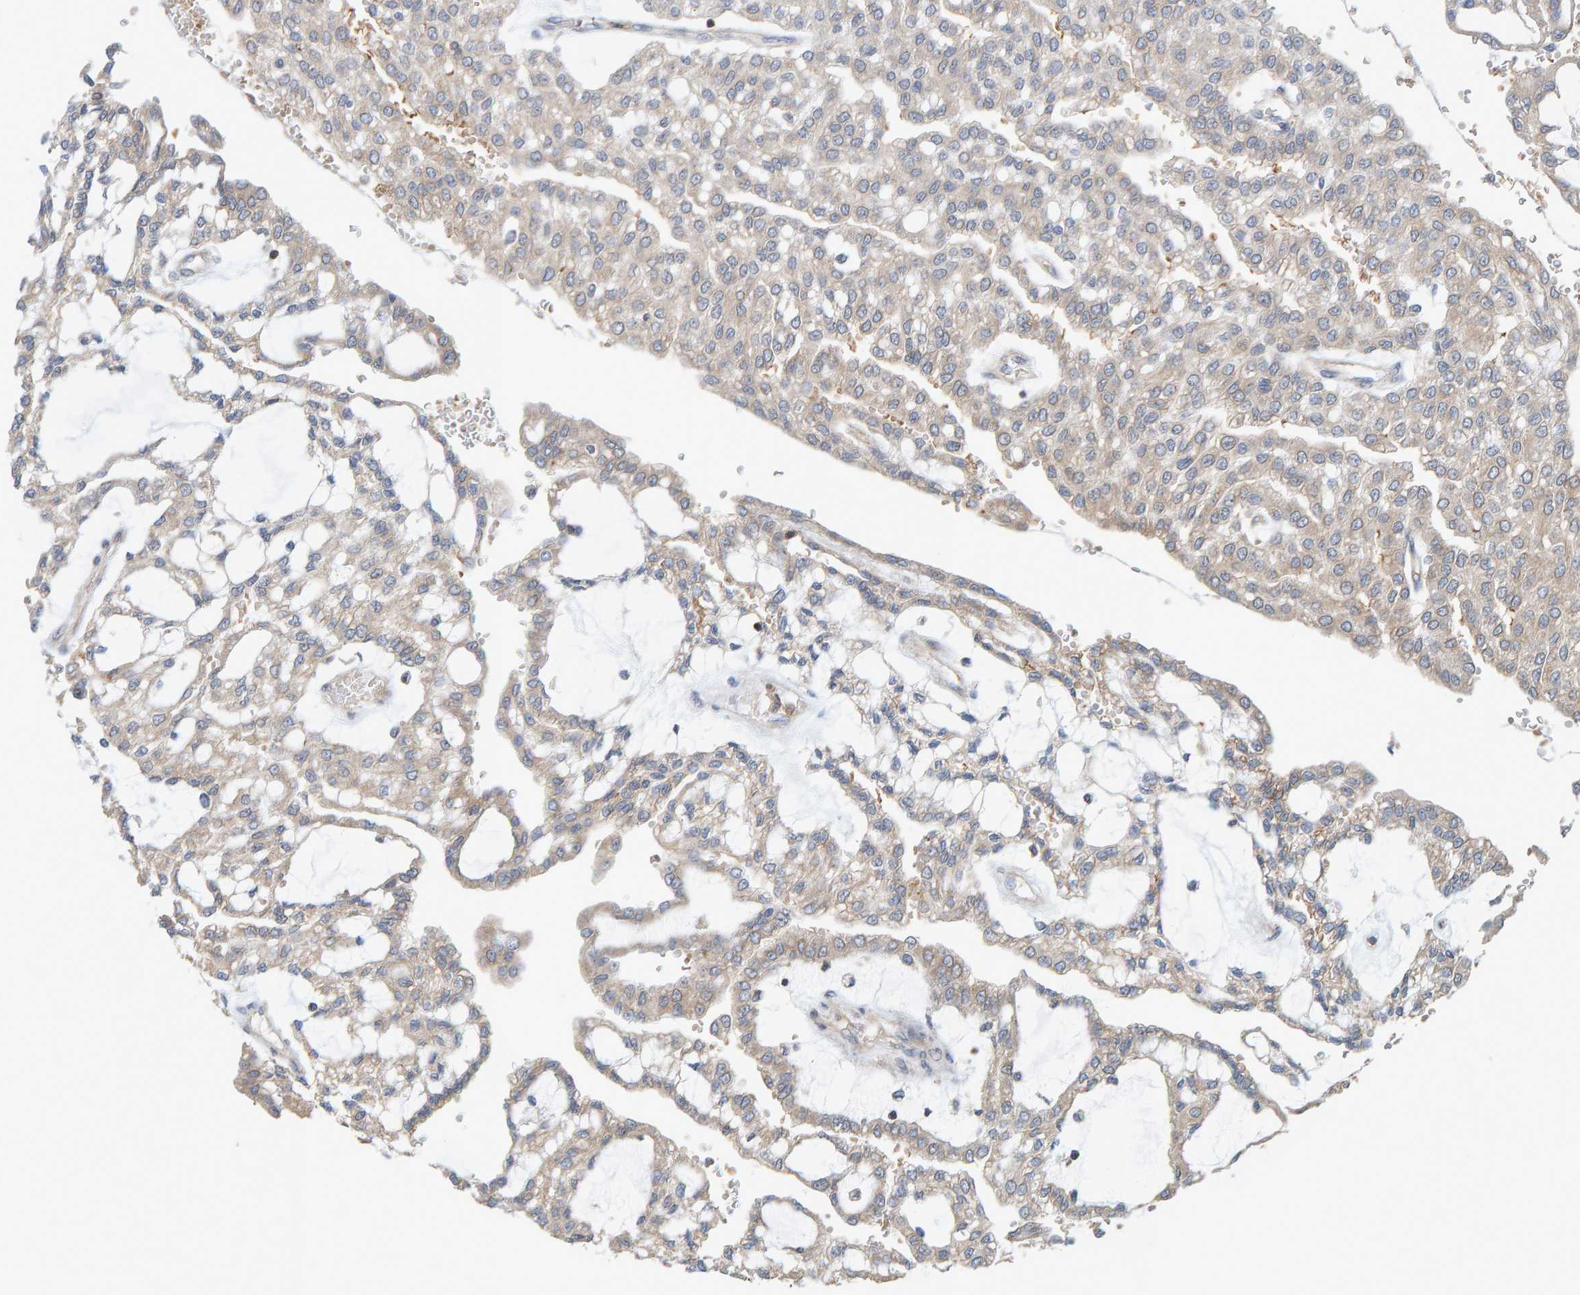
{"staining": {"intensity": "weak", "quantity": "25%-75%", "location": "cytoplasmic/membranous"}, "tissue": "renal cancer", "cell_type": "Tumor cells", "image_type": "cancer", "snomed": [{"axis": "morphology", "description": "Adenocarcinoma, NOS"}, {"axis": "topography", "description": "Kidney"}], "caption": "The micrograph exhibits staining of renal cancer, revealing weak cytoplasmic/membranous protein positivity (brown color) within tumor cells.", "gene": "UBAP1", "patient": {"sex": "male", "age": 63}}